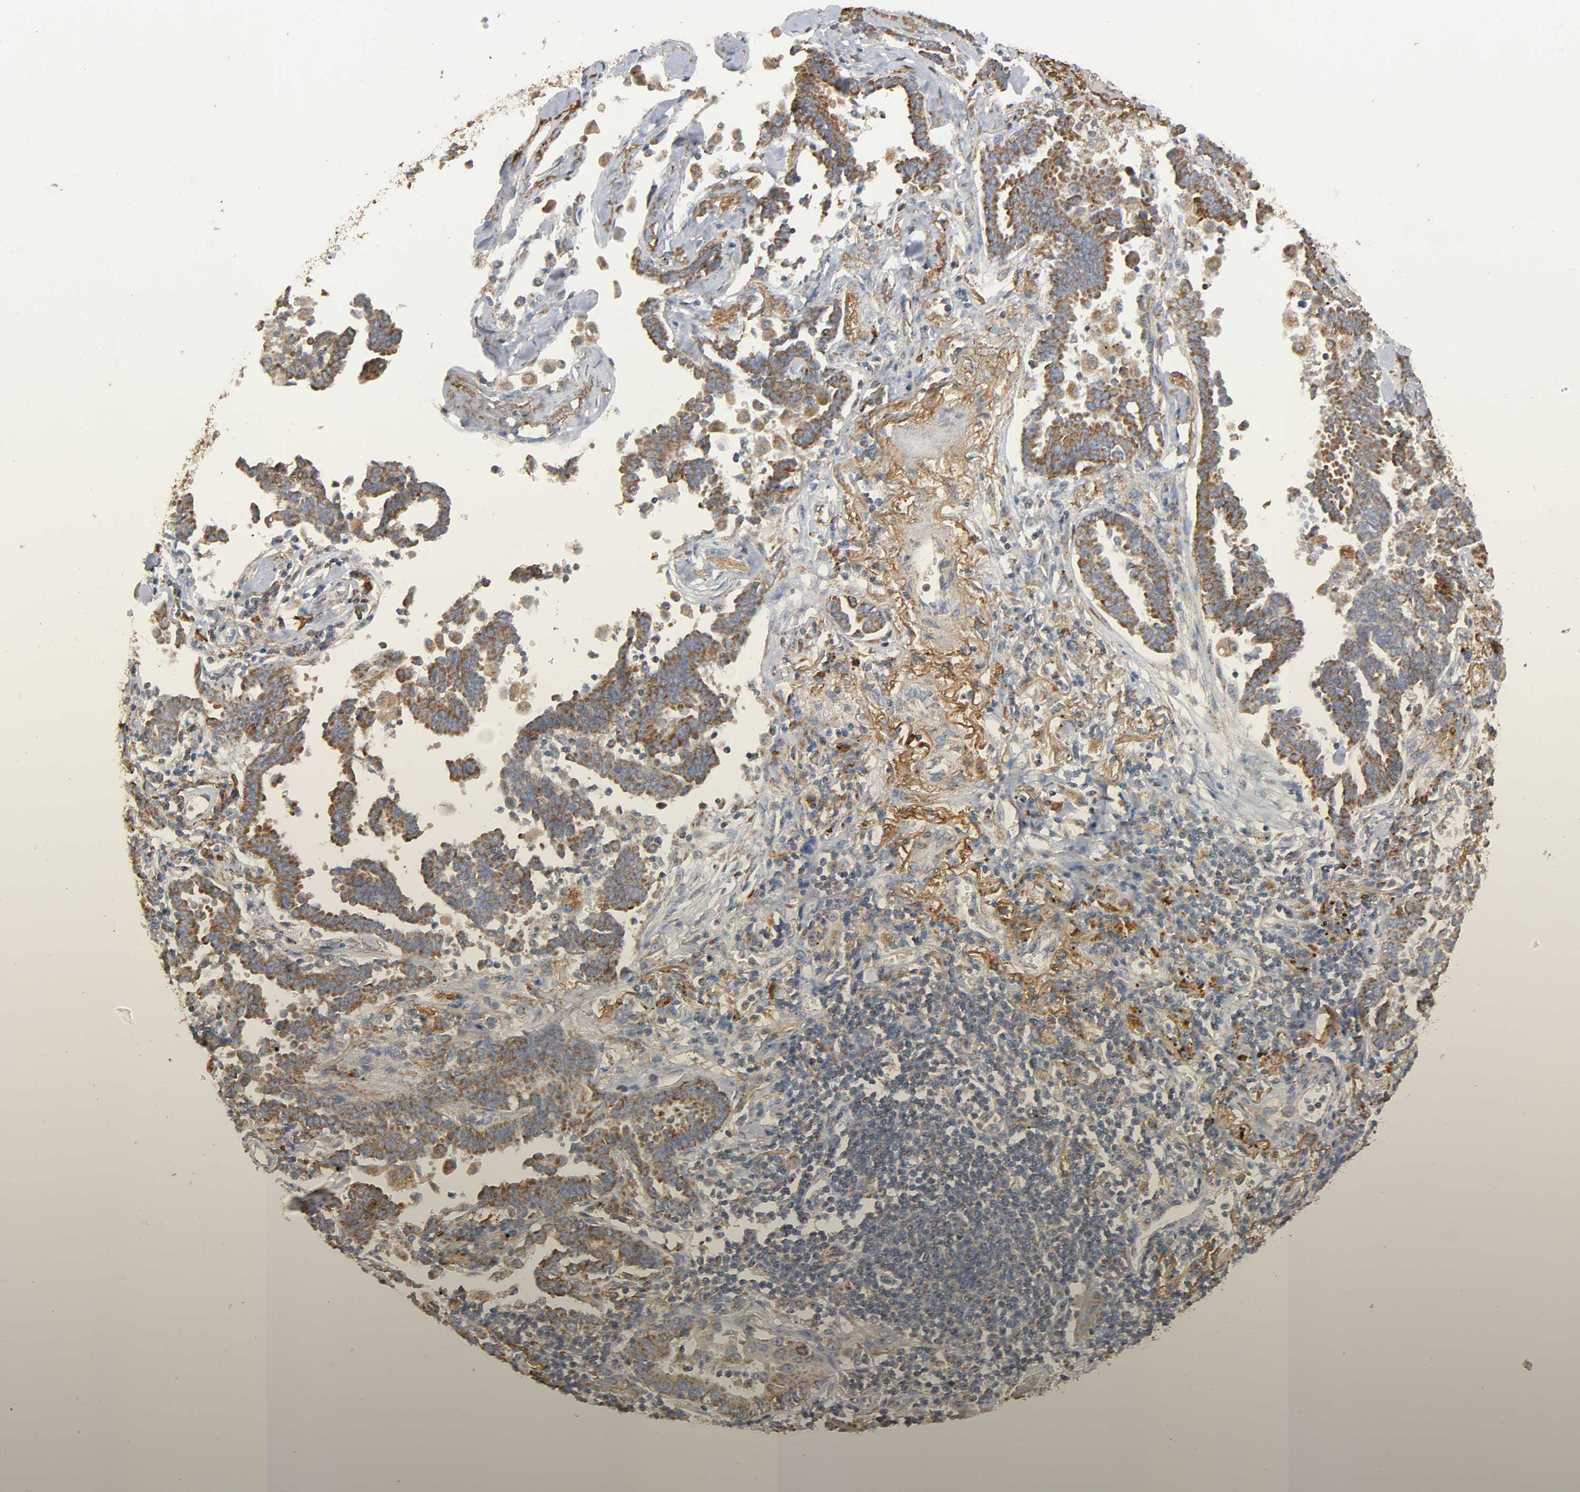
{"staining": {"intensity": "moderate", "quantity": ">75%", "location": "cytoplasmic/membranous"}, "tissue": "lung cancer", "cell_type": "Tumor cells", "image_type": "cancer", "snomed": [{"axis": "morphology", "description": "Adenocarcinoma, NOS"}, {"axis": "topography", "description": "Lung"}], "caption": "Moderate cytoplasmic/membranous staining for a protein is present in about >75% of tumor cells of adenocarcinoma (lung) using immunohistochemistry.", "gene": "NDUFS3", "patient": {"sex": "female", "age": 64}}